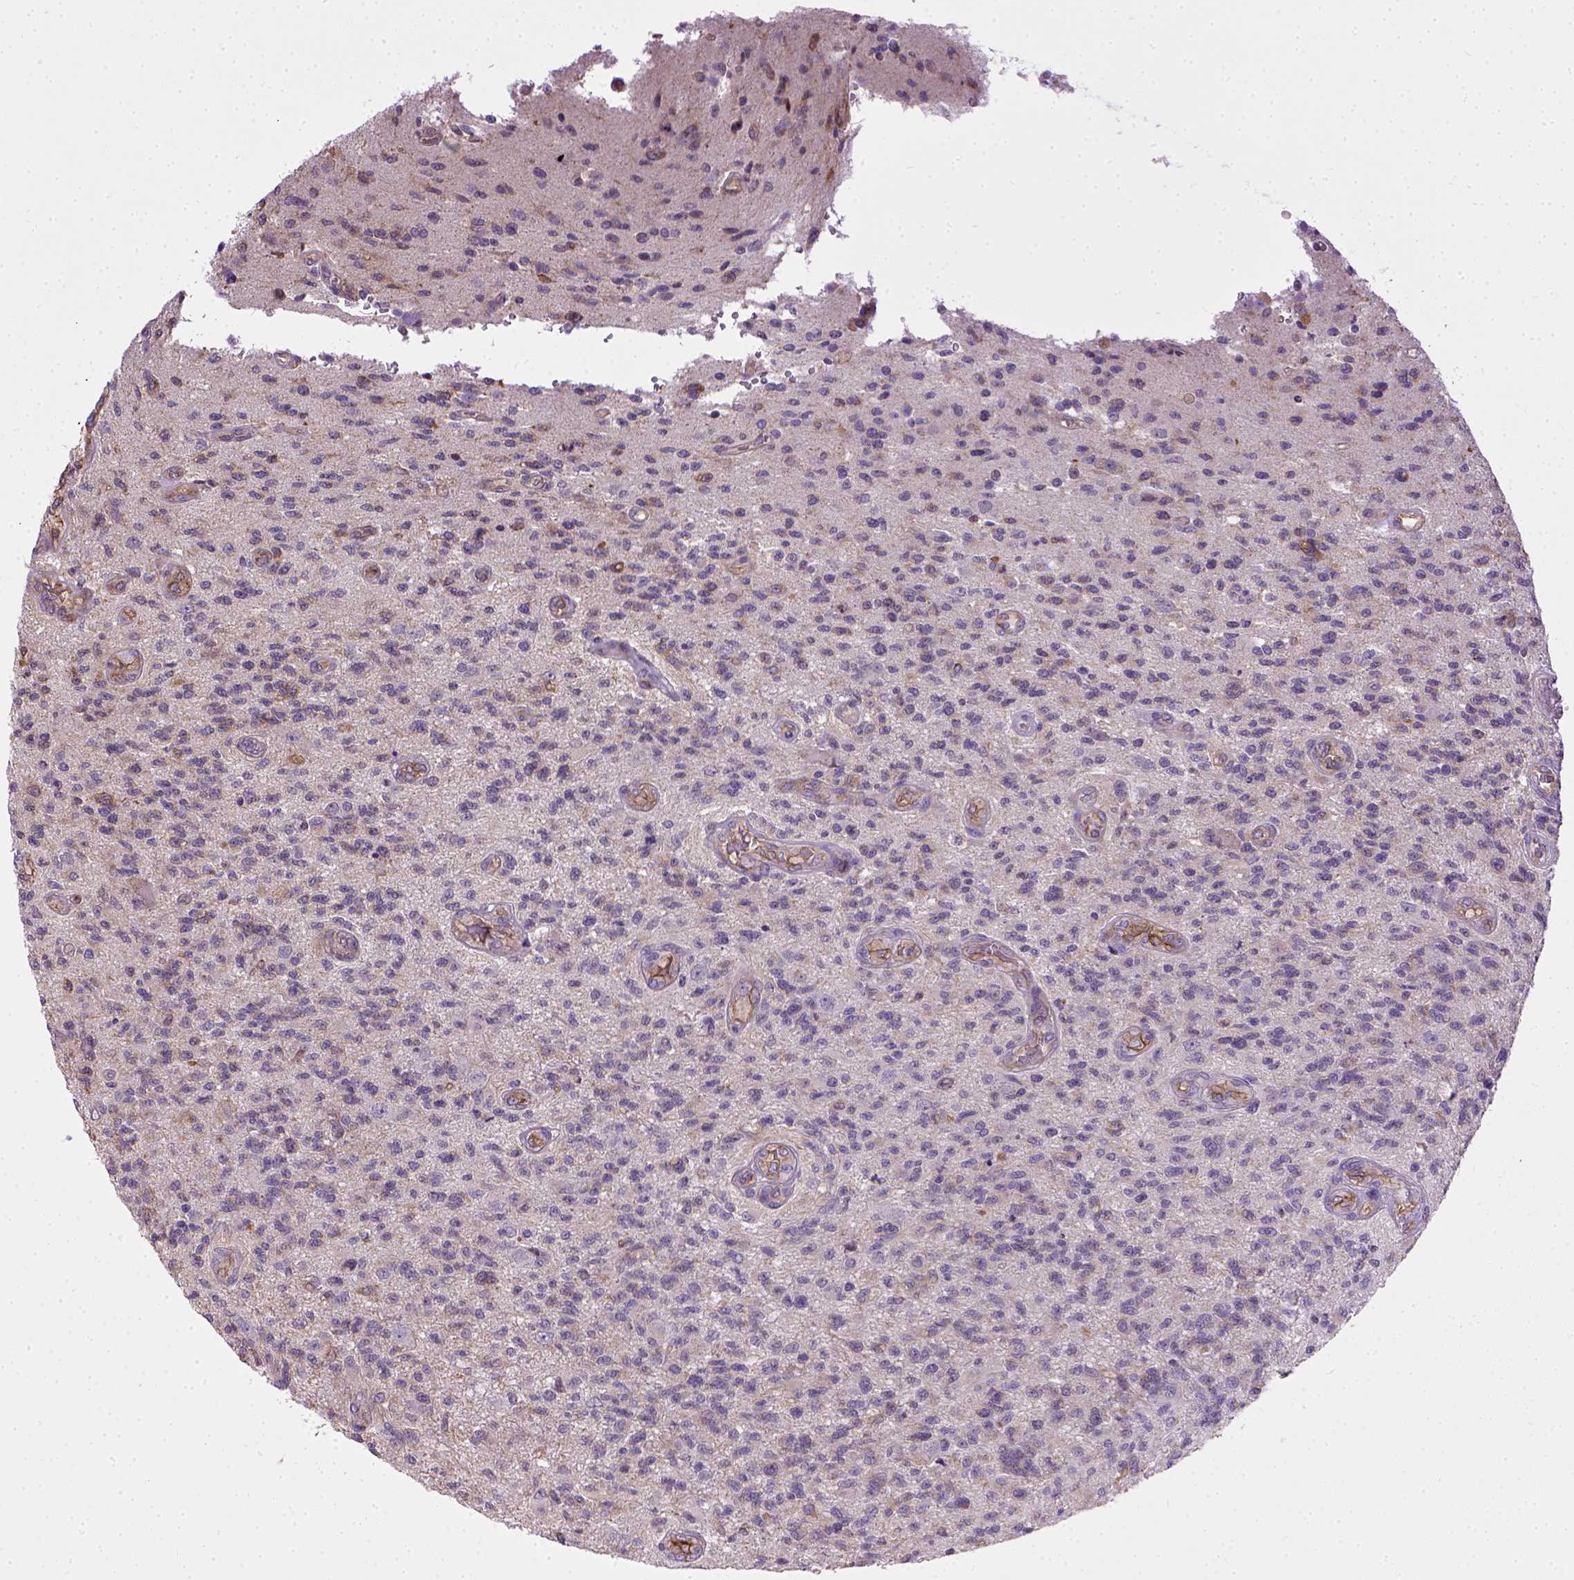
{"staining": {"intensity": "negative", "quantity": "none", "location": "none"}, "tissue": "glioma", "cell_type": "Tumor cells", "image_type": "cancer", "snomed": [{"axis": "morphology", "description": "Glioma, malignant, High grade"}, {"axis": "topography", "description": "Brain"}], "caption": "An IHC photomicrograph of malignant glioma (high-grade) is shown. There is no staining in tumor cells of malignant glioma (high-grade).", "gene": "ENG", "patient": {"sex": "male", "age": 56}}